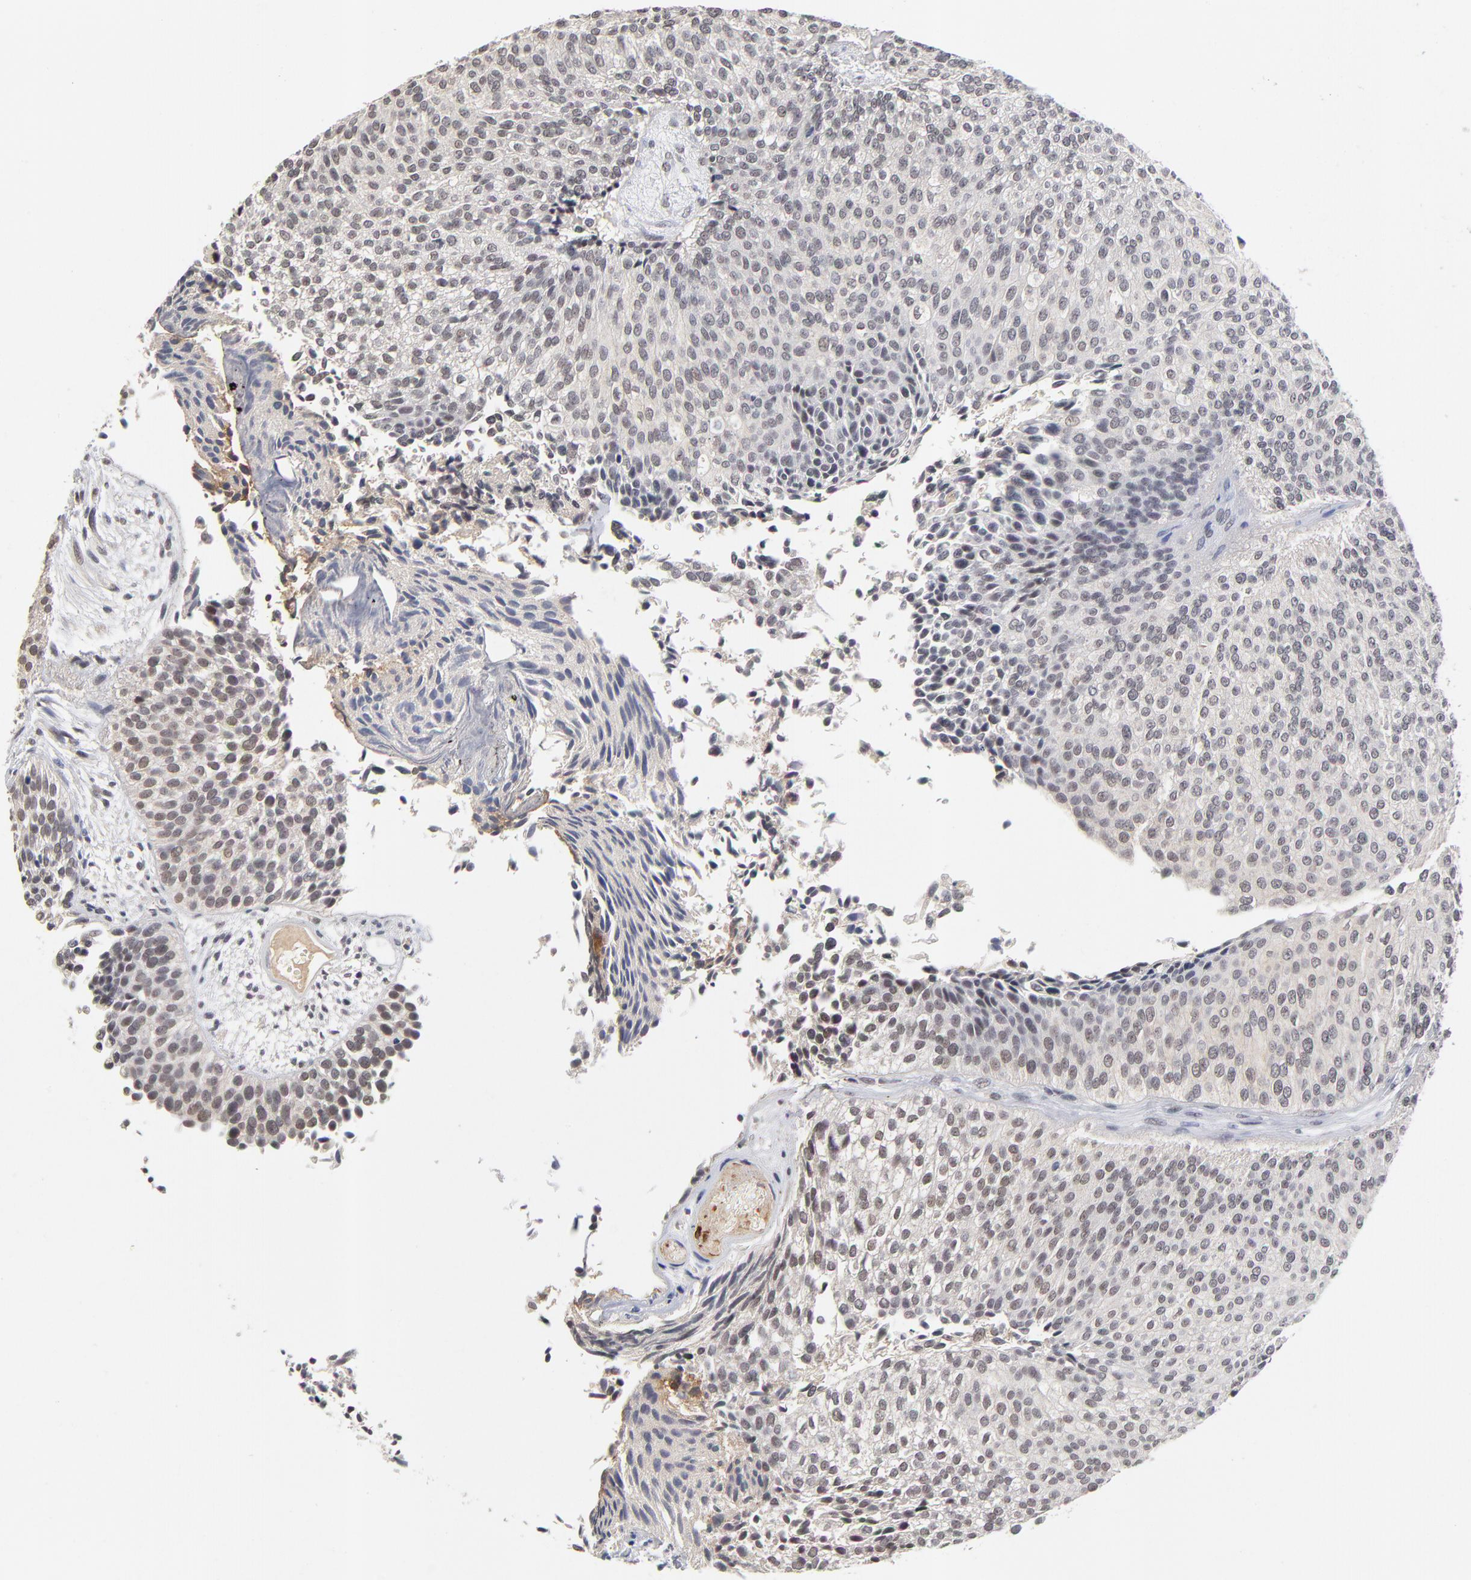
{"staining": {"intensity": "weak", "quantity": ">75%", "location": "nuclear"}, "tissue": "urothelial cancer", "cell_type": "Tumor cells", "image_type": "cancer", "snomed": [{"axis": "morphology", "description": "Urothelial carcinoma, Low grade"}, {"axis": "topography", "description": "Urinary bladder"}], "caption": "Brown immunohistochemical staining in low-grade urothelial carcinoma shows weak nuclear staining in approximately >75% of tumor cells. (DAB = brown stain, brightfield microscopy at high magnification).", "gene": "WSB1", "patient": {"sex": "male", "age": 84}}